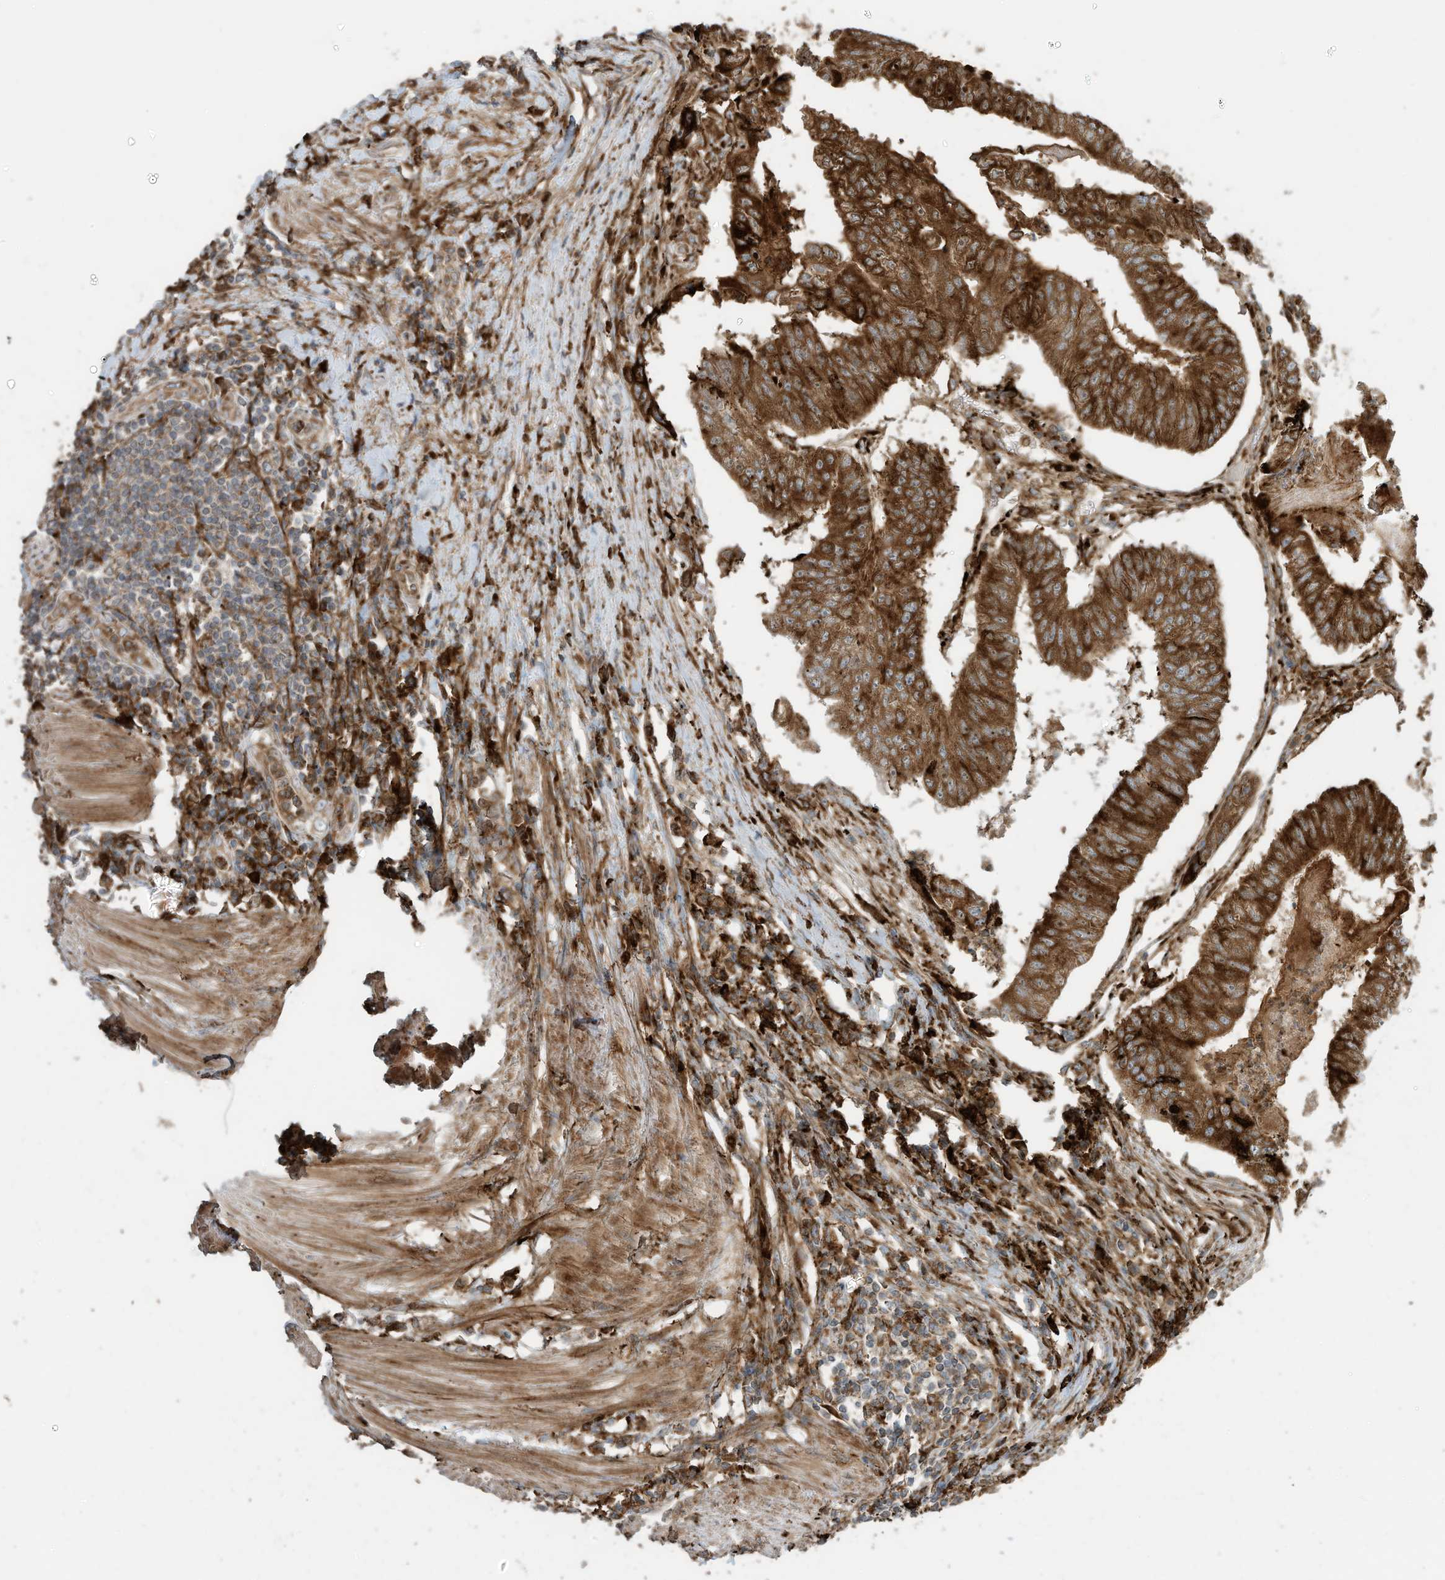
{"staining": {"intensity": "strong", "quantity": ">75%", "location": "cytoplasmic/membranous"}, "tissue": "colorectal cancer", "cell_type": "Tumor cells", "image_type": "cancer", "snomed": [{"axis": "morphology", "description": "Adenocarcinoma, NOS"}, {"axis": "topography", "description": "Colon"}], "caption": "The micrograph reveals staining of colorectal cancer (adenocarcinoma), revealing strong cytoplasmic/membranous protein positivity (brown color) within tumor cells.", "gene": "TRNAU1AP", "patient": {"sex": "female", "age": 67}}